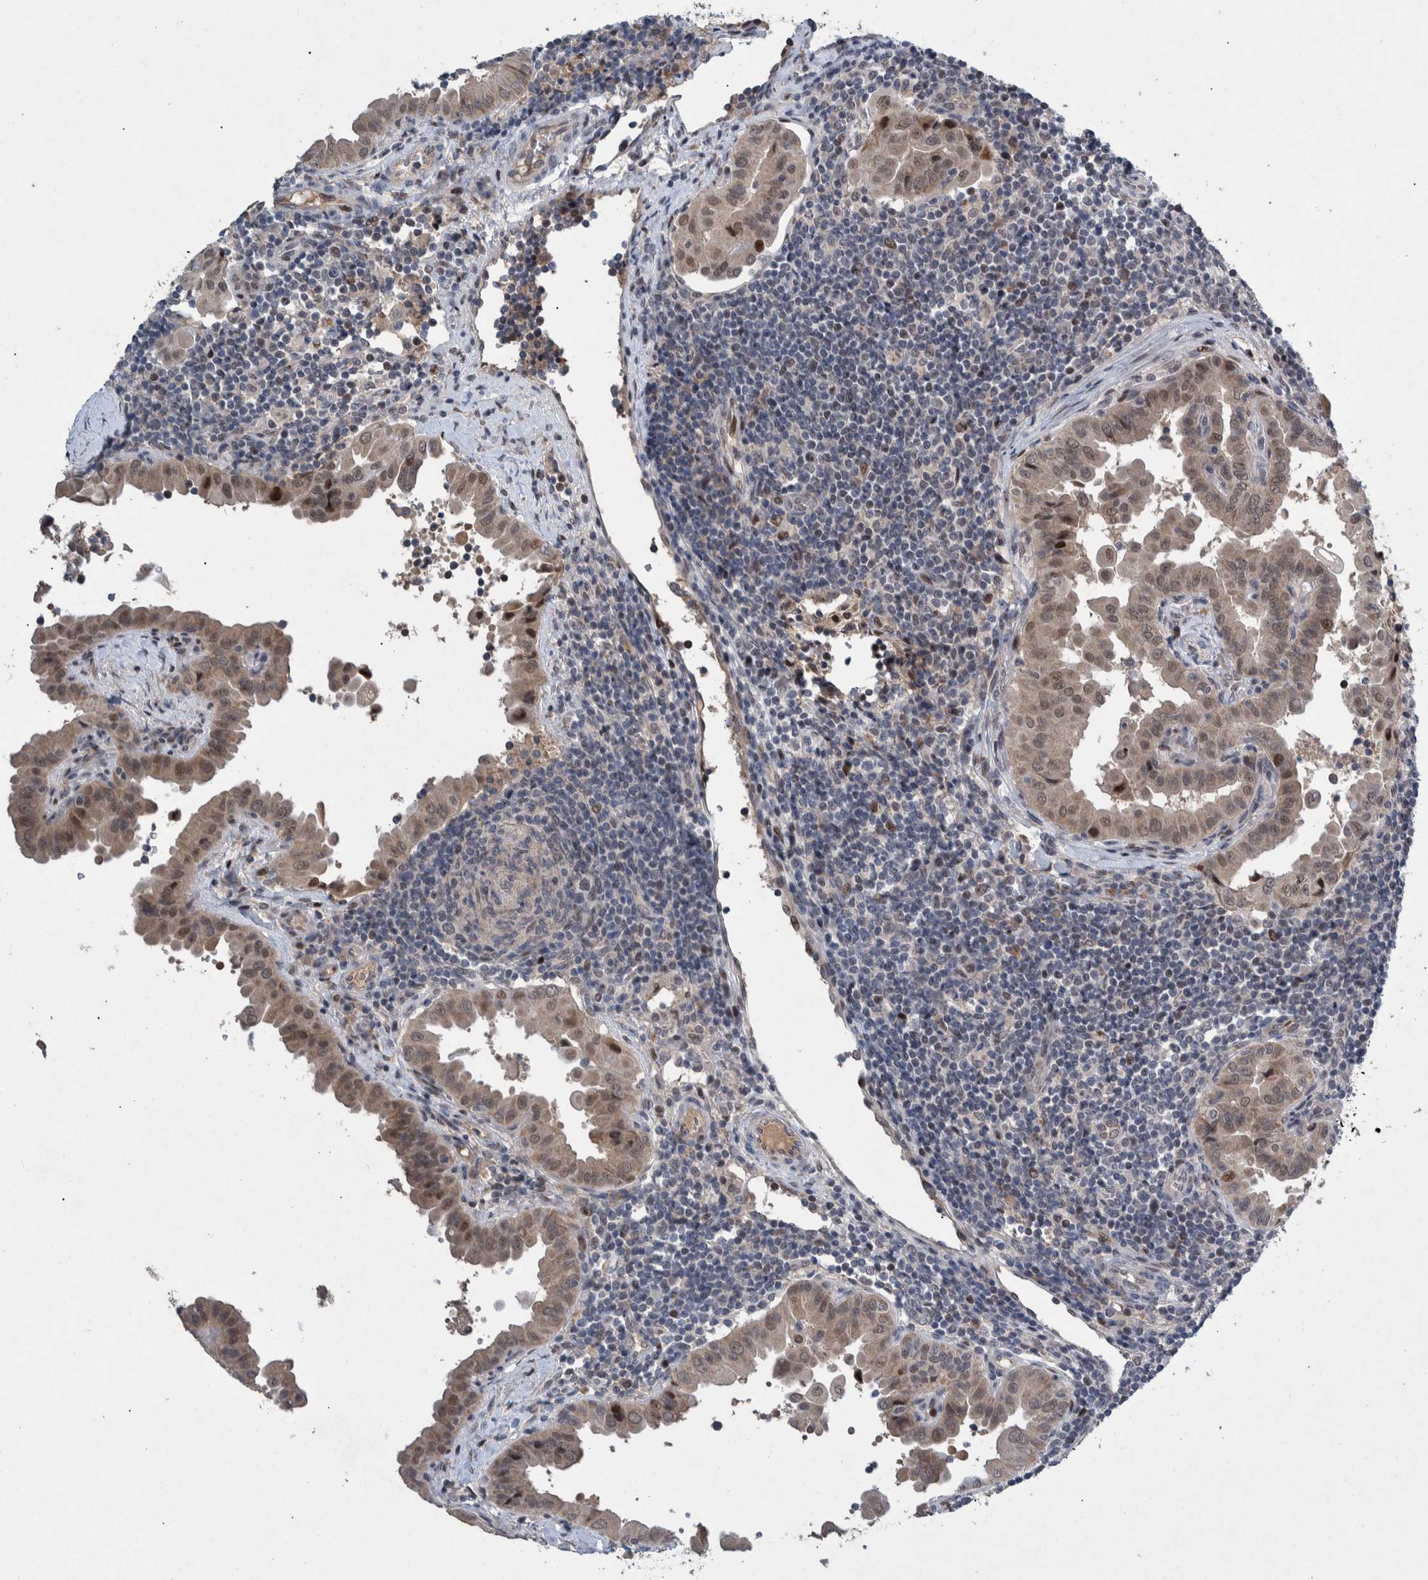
{"staining": {"intensity": "weak", "quantity": ">75%", "location": "cytoplasmic/membranous,nuclear"}, "tissue": "thyroid cancer", "cell_type": "Tumor cells", "image_type": "cancer", "snomed": [{"axis": "morphology", "description": "Papillary adenocarcinoma, NOS"}, {"axis": "topography", "description": "Thyroid gland"}], "caption": "Immunohistochemistry photomicrograph of thyroid papillary adenocarcinoma stained for a protein (brown), which demonstrates low levels of weak cytoplasmic/membranous and nuclear staining in about >75% of tumor cells.", "gene": "ESRP1", "patient": {"sex": "male", "age": 33}}